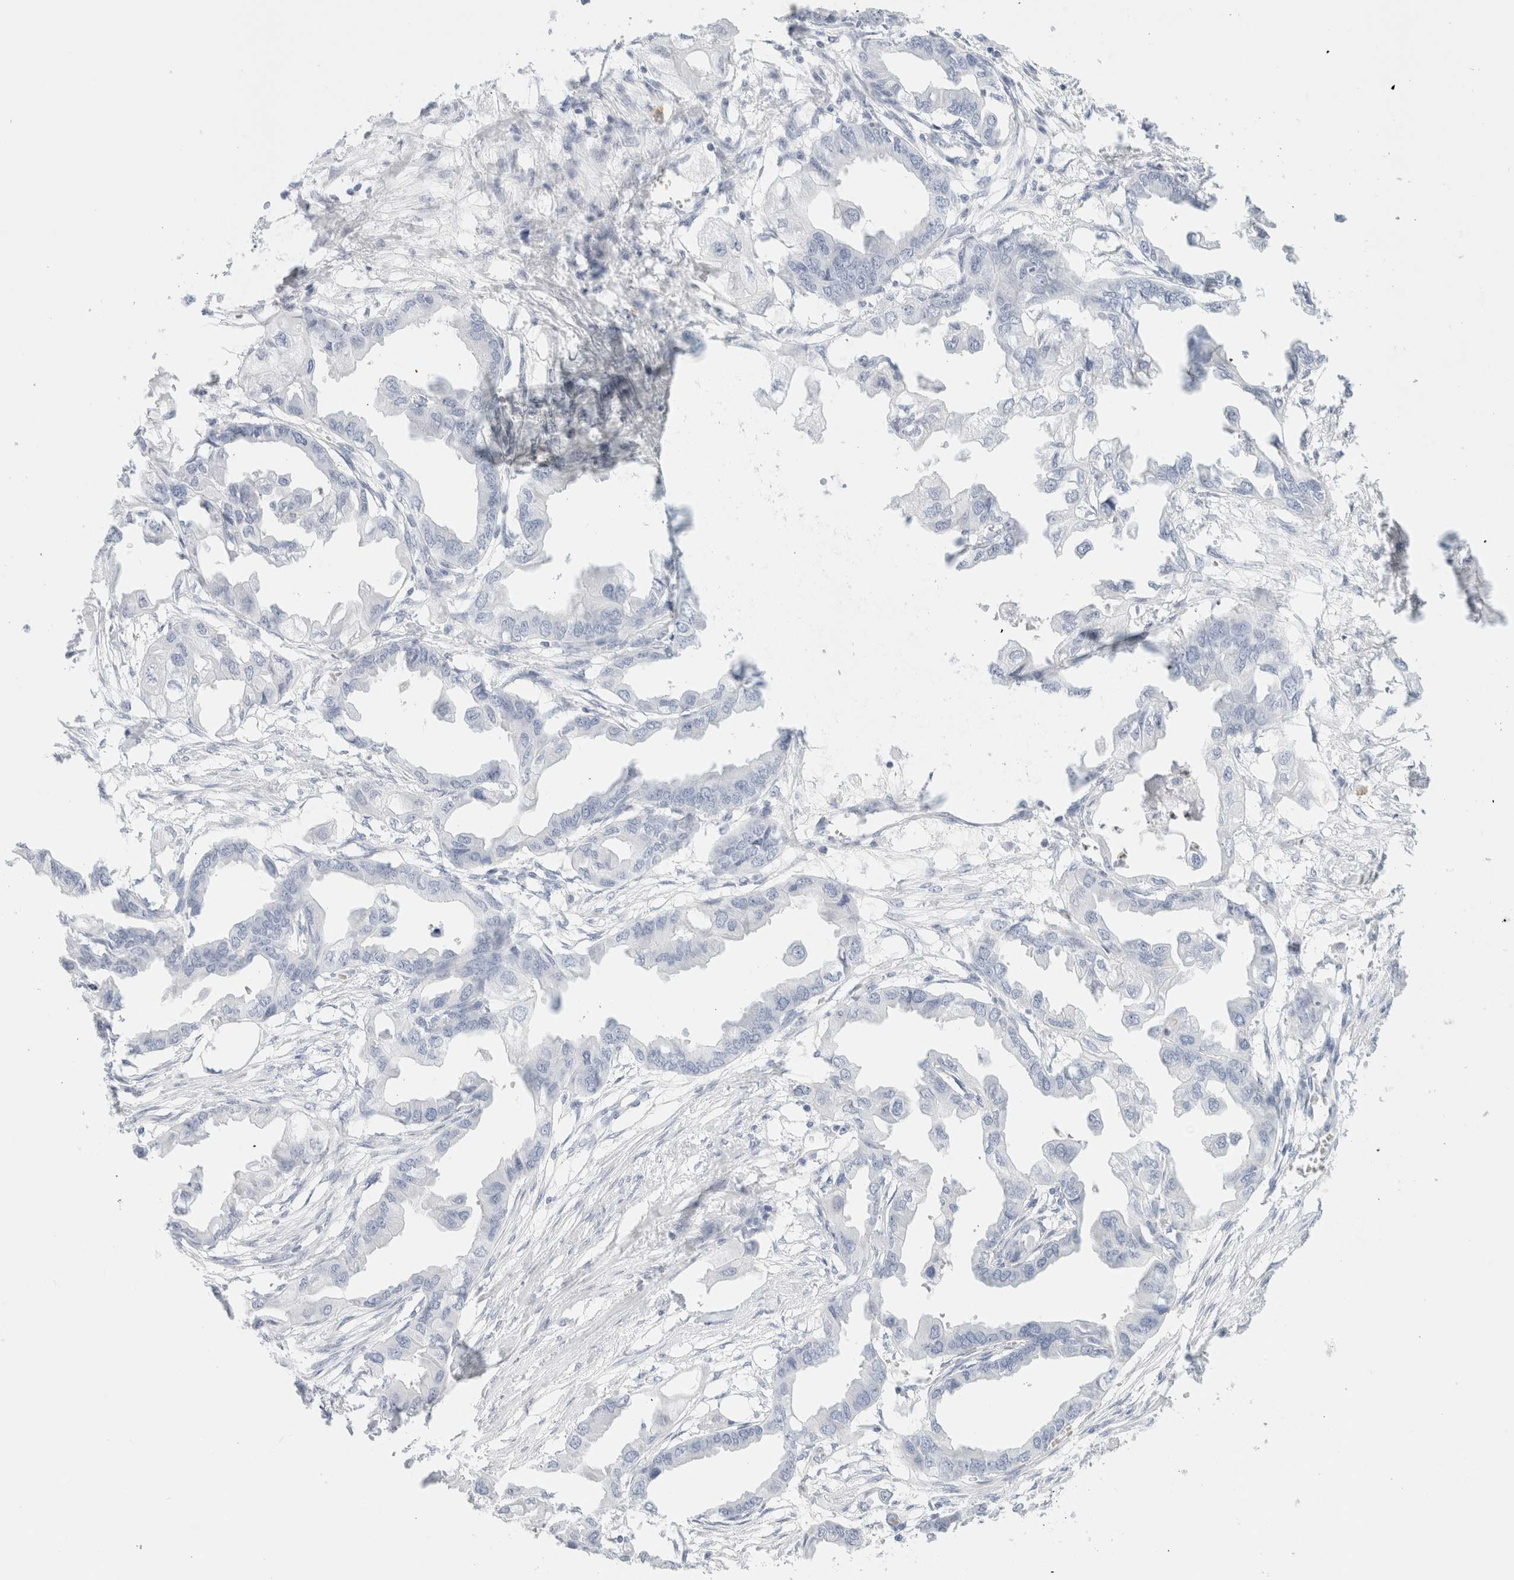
{"staining": {"intensity": "negative", "quantity": "none", "location": "none"}, "tissue": "endometrial cancer", "cell_type": "Tumor cells", "image_type": "cancer", "snomed": [{"axis": "morphology", "description": "Adenocarcinoma, NOS"}, {"axis": "morphology", "description": "Adenocarcinoma, metastatic, NOS"}, {"axis": "topography", "description": "Adipose tissue"}, {"axis": "topography", "description": "Endometrium"}], "caption": "Tumor cells show no significant staining in adenocarcinoma (endometrial).", "gene": "ARG1", "patient": {"sex": "female", "age": 67}}